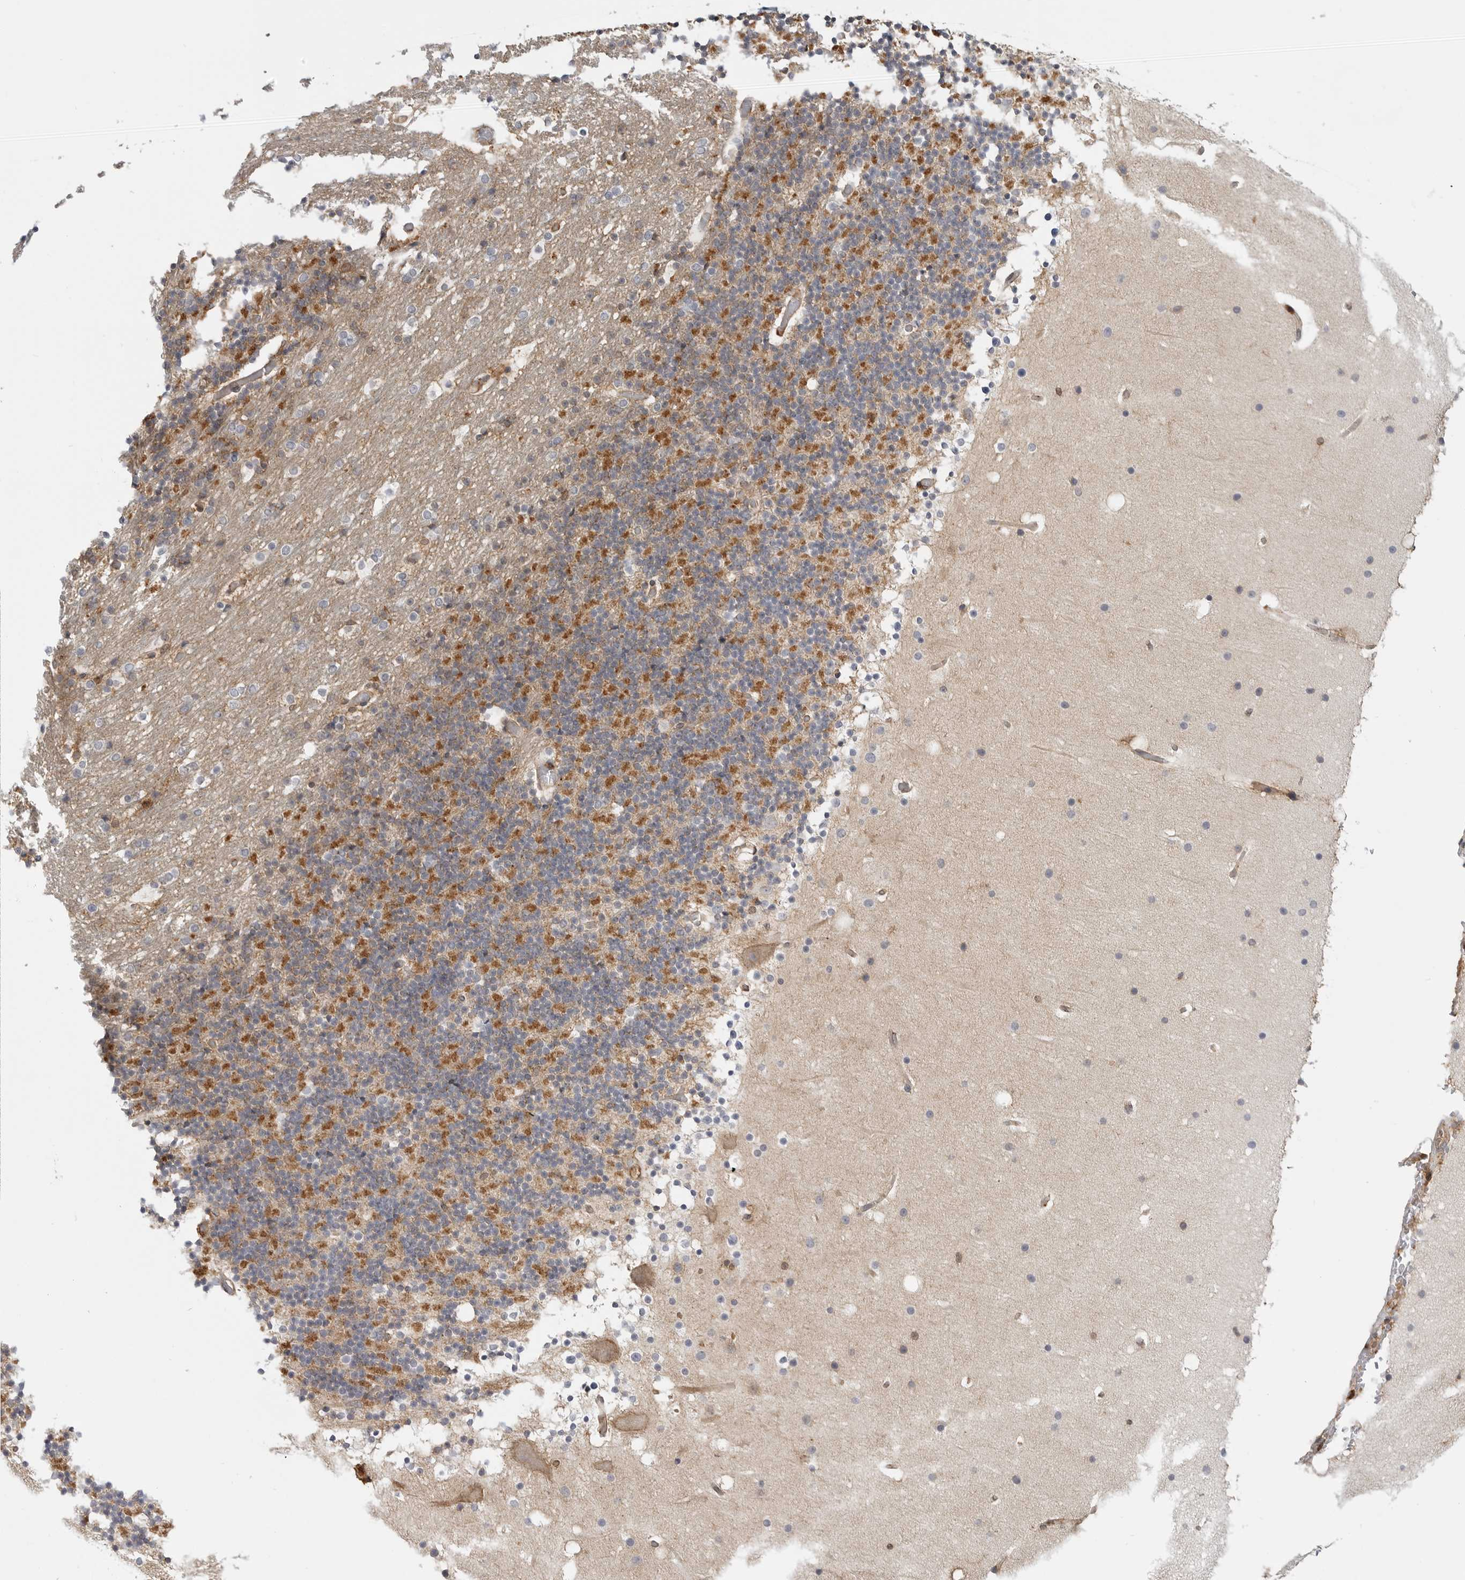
{"staining": {"intensity": "moderate", "quantity": "25%-75%", "location": "cytoplasmic/membranous"}, "tissue": "cerebellum", "cell_type": "Cells in granular layer", "image_type": "normal", "snomed": [{"axis": "morphology", "description": "Normal tissue, NOS"}, {"axis": "topography", "description": "Cerebellum"}], "caption": "Immunohistochemical staining of benign cerebellum shows medium levels of moderate cytoplasmic/membranous expression in approximately 25%-75% of cells in granular layer.", "gene": "ANXA11", "patient": {"sex": "male", "age": 57}}